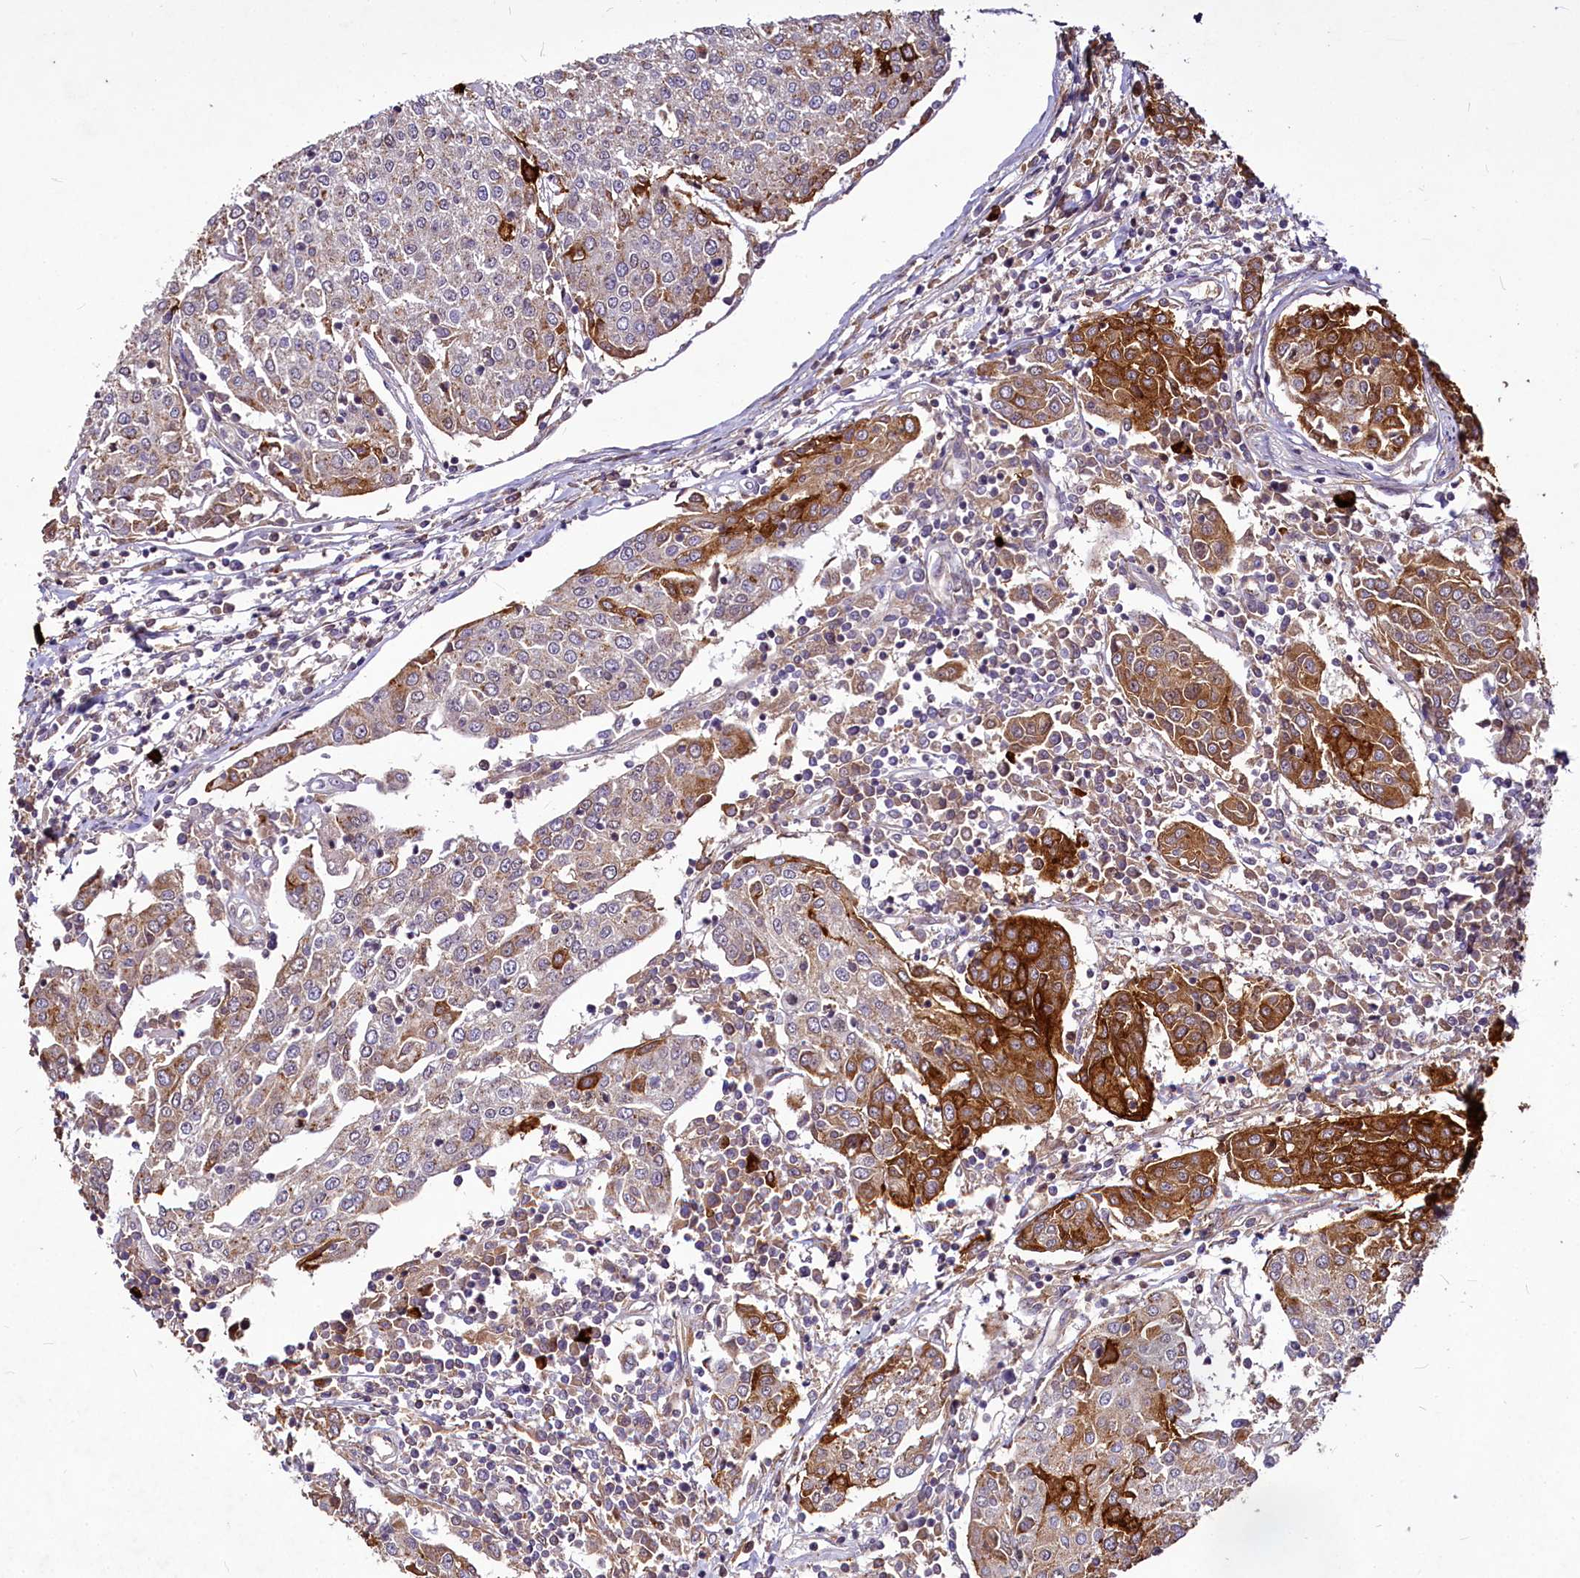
{"staining": {"intensity": "strong", "quantity": "<25%", "location": "cytoplasmic/membranous"}, "tissue": "urothelial cancer", "cell_type": "Tumor cells", "image_type": "cancer", "snomed": [{"axis": "morphology", "description": "Urothelial carcinoma, High grade"}, {"axis": "topography", "description": "Urinary bladder"}], "caption": "Protein expression analysis of human urothelial cancer reveals strong cytoplasmic/membranous positivity in about <25% of tumor cells.", "gene": "C11orf86", "patient": {"sex": "female", "age": 85}}